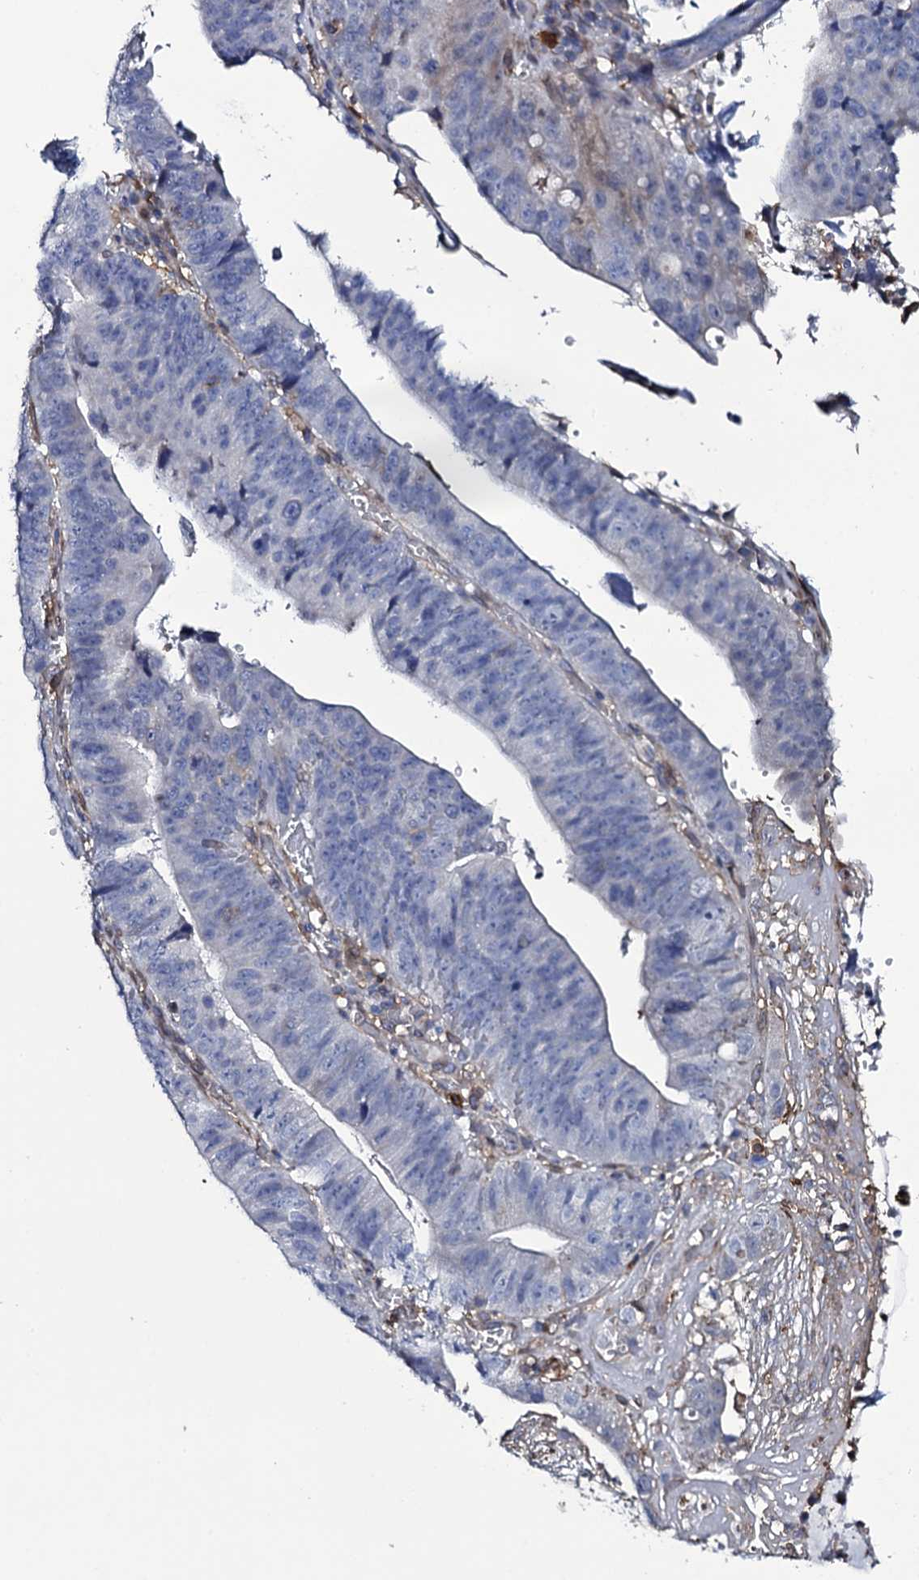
{"staining": {"intensity": "negative", "quantity": "none", "location": "none"}, "tissue": "stomach cancer", "cell_type": "Tumor cells", "image_type": "cancer", "snomed": [{"axis": "morphology", "description": "Adenocarcinoma, NOS"}, {"axis": "topography", "description": "Stomach"}], "caption": "The micrograph exhibits no significant staining in tumor cells of stomach cancer (adenocarcinoma).", "gene": "TTC23", "patient": {"sex": "male", "age": 59}}